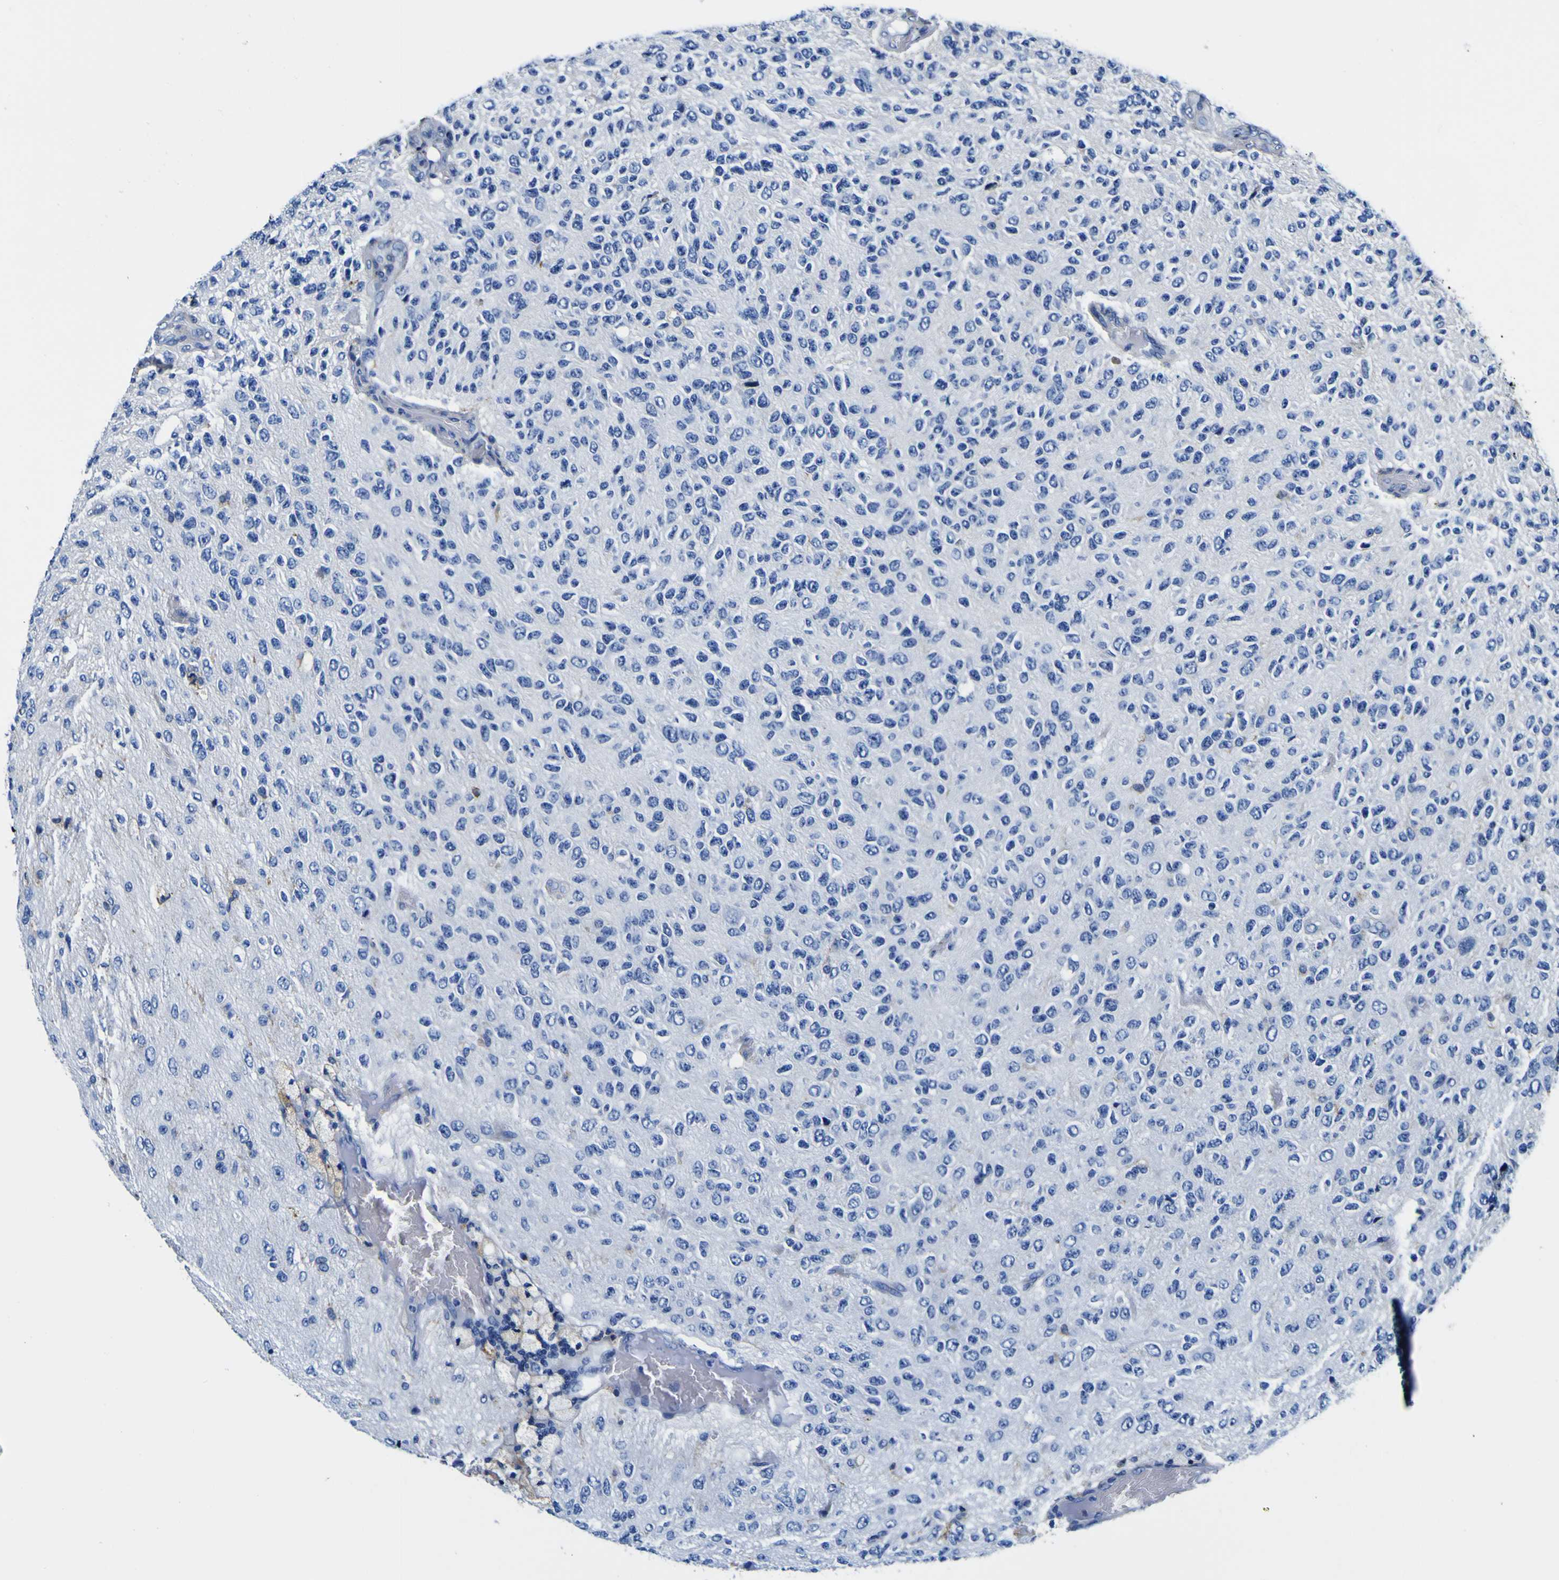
{"staining": {"intensity": "negative", "quantity": "none", "location": "none"}, "tissue": "glioma", "cell_type": "Tumor cells", "image_type": "cancer", "snomed": [{"axis": "morphology", "description": "Glioma, malignant, High grade"}, {"axis": "topography", "description": "pancreas cauda"}], "caption": "IHC histopathology image of neoplastic tissue: human glioma stained with DAB (3,3'-diaminobenzidine) exhibits no significant protein staining in tumor cells. (DAB immunohistochemistry, high magnification).", "gene": "PXDN", "patient": {"sex": "male", "age": 60}}